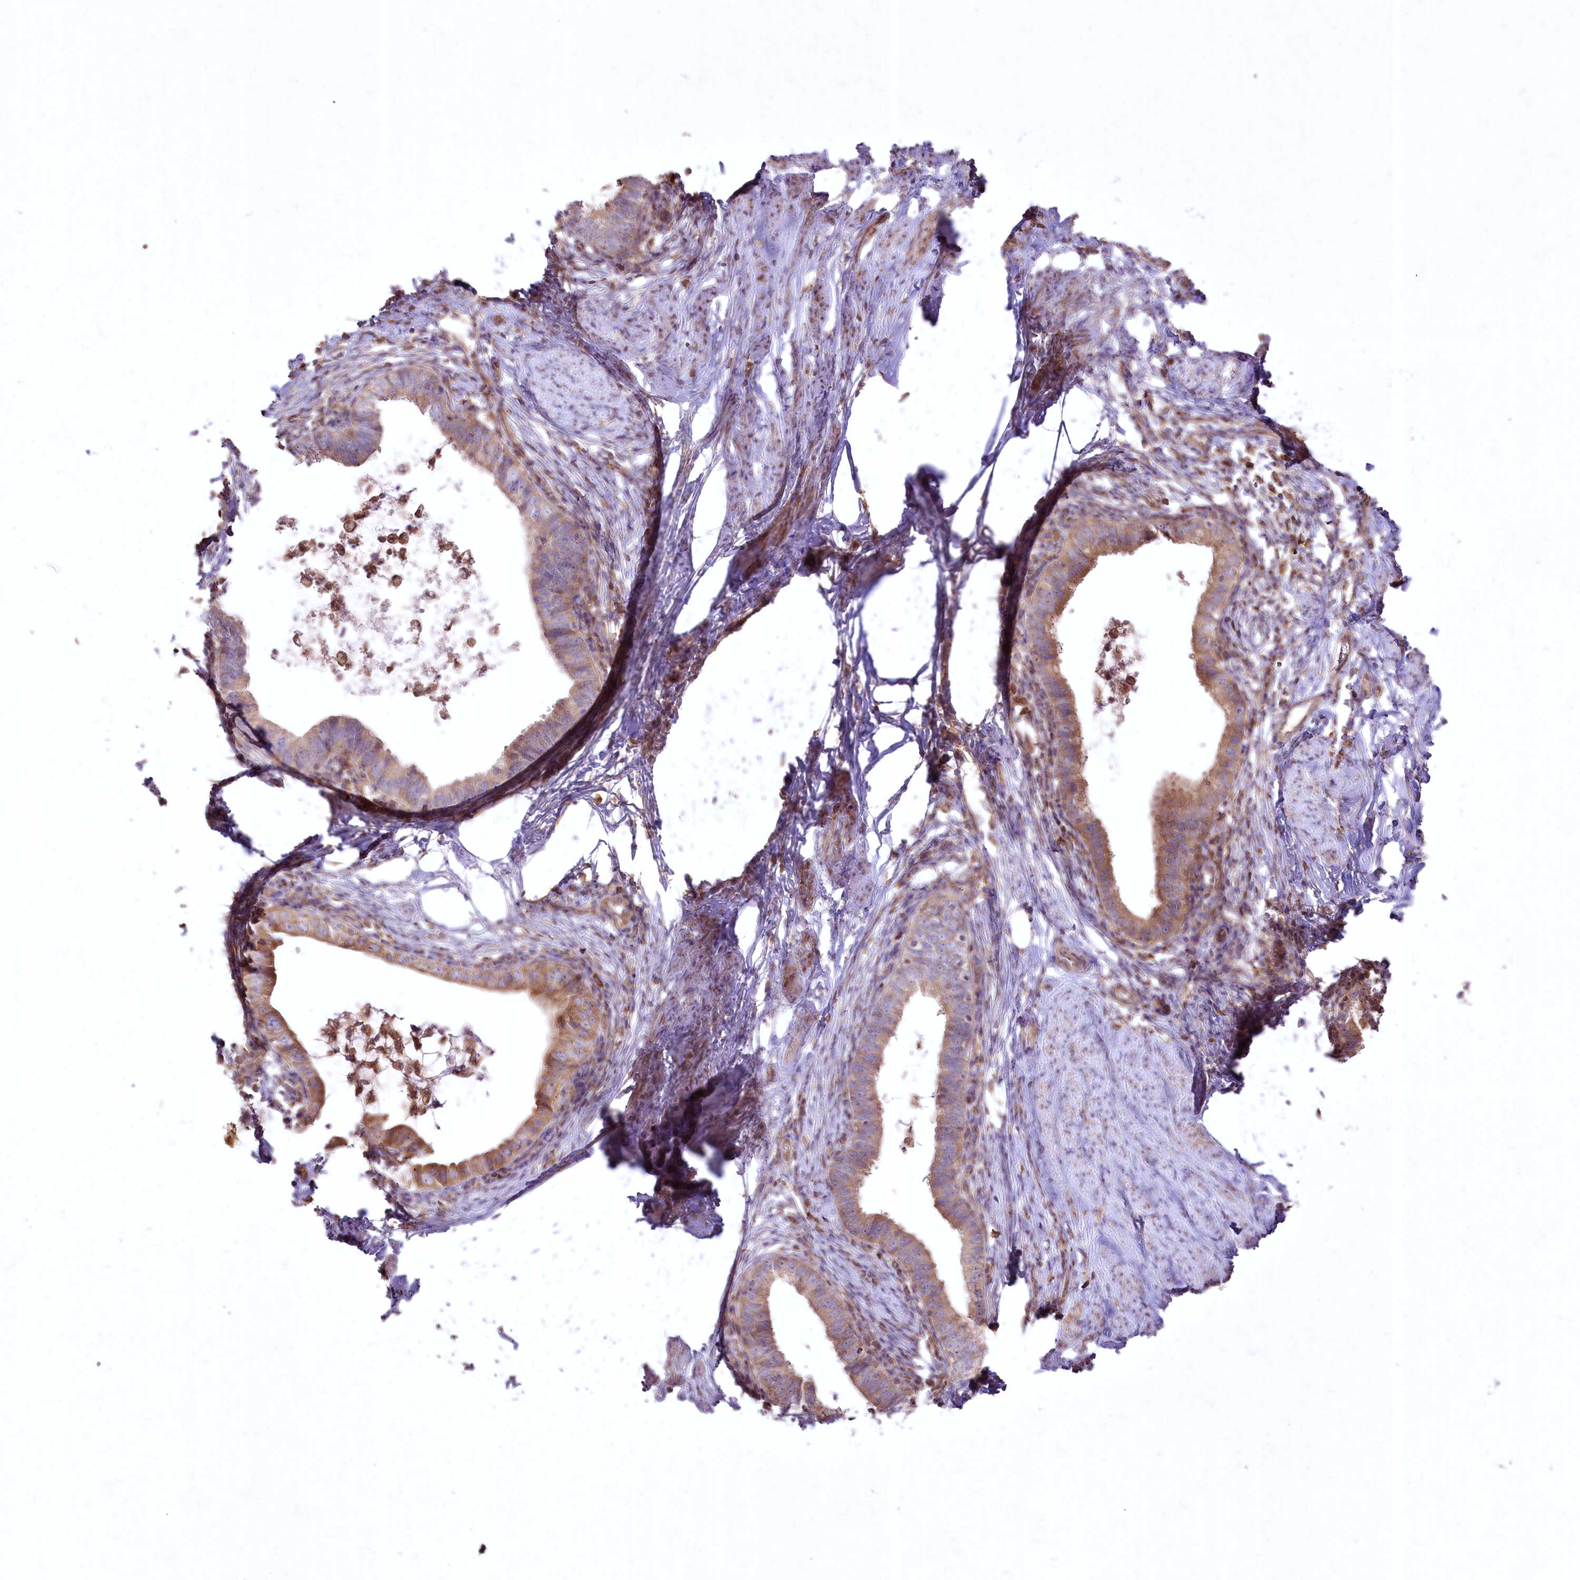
{"staining": {"intensity": "moderate", "quantity": ">75%", "location": "cytoplasmic/membranous"}, "tissue": "cervical cancer", "cell_type": "Tumor cells", "image_type": "cancer", "snomed": [{"axis": "morphology", "description": "Adenocarcinoma, NOS"}, {"axis": "topography", "description": "Cervix"}], "caption": "Protein staining by immunohistochemistry displays moderate cytoplasmic/membranous staining in about >75% of tumor cells in cervical adenocarcinoma.", "gene": "SH3TC1", "patient": {"sex": "female", "age": 36}}